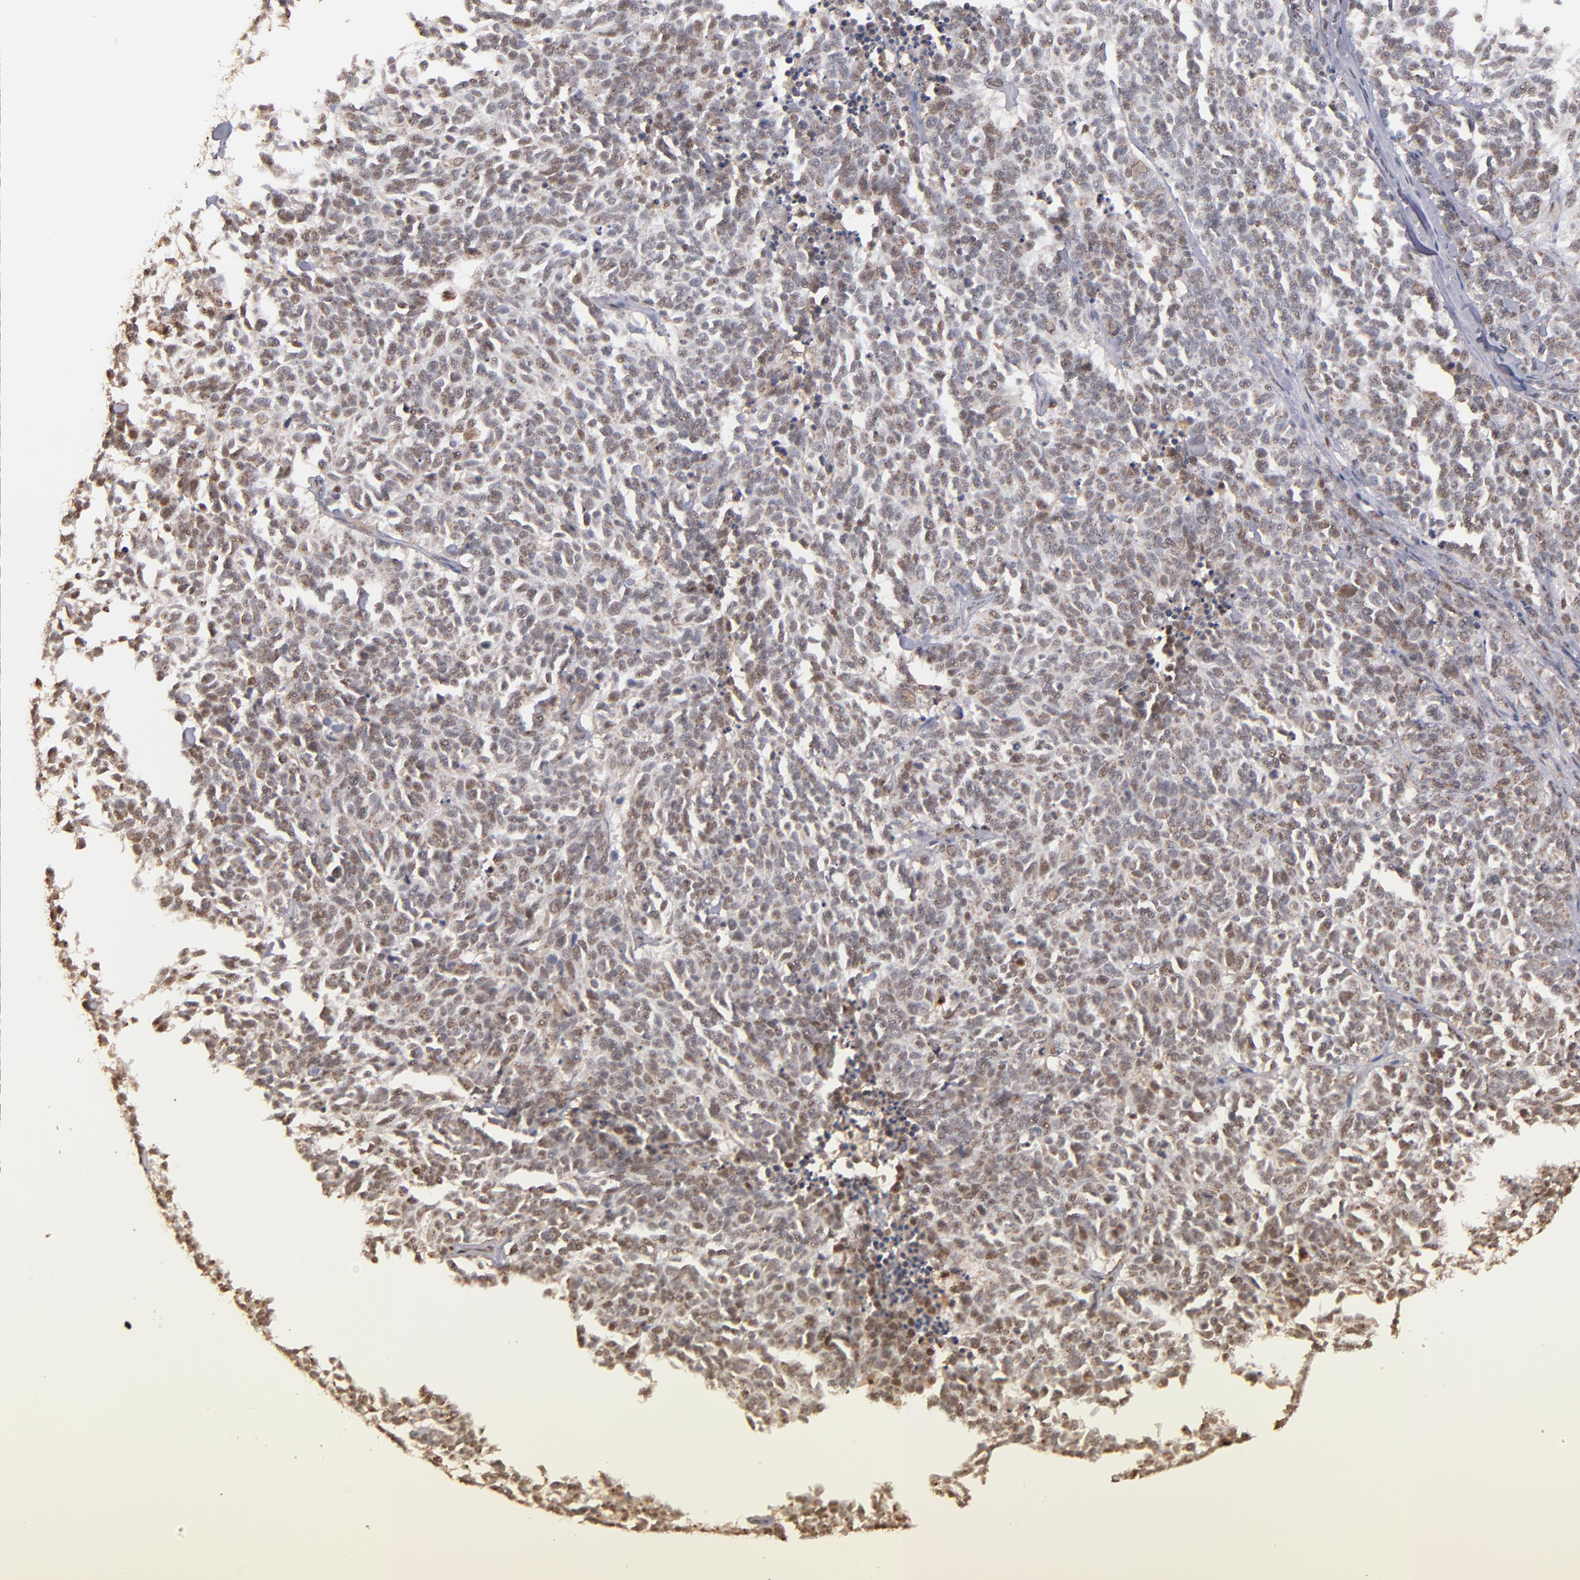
{"staining": {"intensity": "weak", "quantity": ">75%", "location": "nuclear"}, "tissue": "lung cancer", "cell_type": "Tumor cells", "image_type": "cancer", "snomed": [{"axis": "morphology", "description": "Neoplasm, malignant, NOS"}, {"axis": "topography", "description": "Lung"}], "caption": "Immunohistochemical staining of lung cancer (neoplasm (malignant)) shows weak nuclear protein positivity in approximately >75% of tumor cells. (Stains: DAB (3,3'-diaminobenzidine) in brown, nuclei in blue, Microscopy: brightfield microscopy at high magnification).", "gene": "EAPP", "patient": {"sex": "female", "age": 58}}